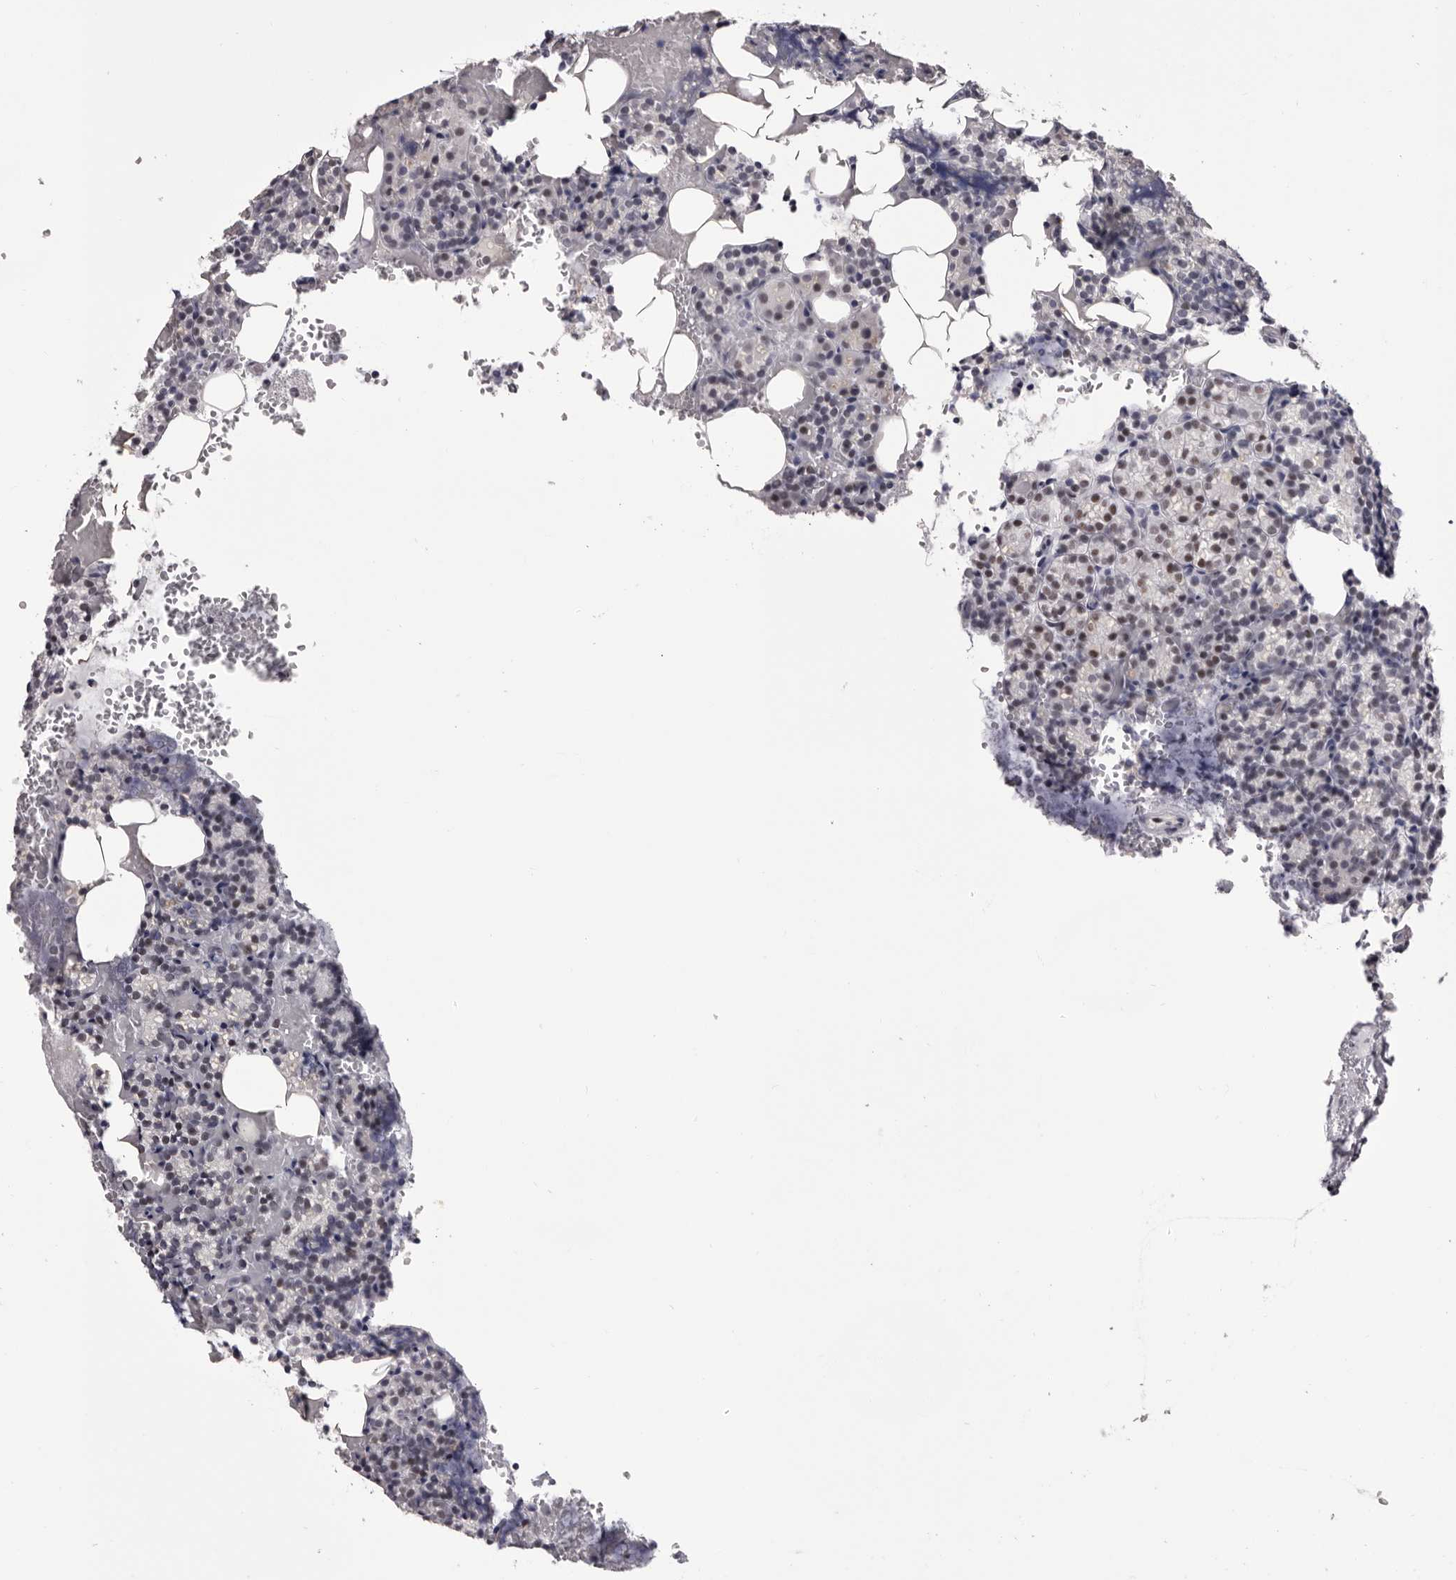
{"staining": {"intensity": "negative", "quantity": "none", "location": "none"}, "tissue": "parathyroid gland", "cell_type": "Glandular cells", "image_type": "normal", "snomed": [{"axis": "morphology", "description": "Normal tissue, NOS"}, {"axis": "topography", "description": "Parathyroid gland"}], "caption": "This is a photomicrograph of IHC staining of benign parathyroid gland, which shows no positivity in glandular cells.", "gene": "ZNF326", "patient": {"sex": "female", "age": 78}}